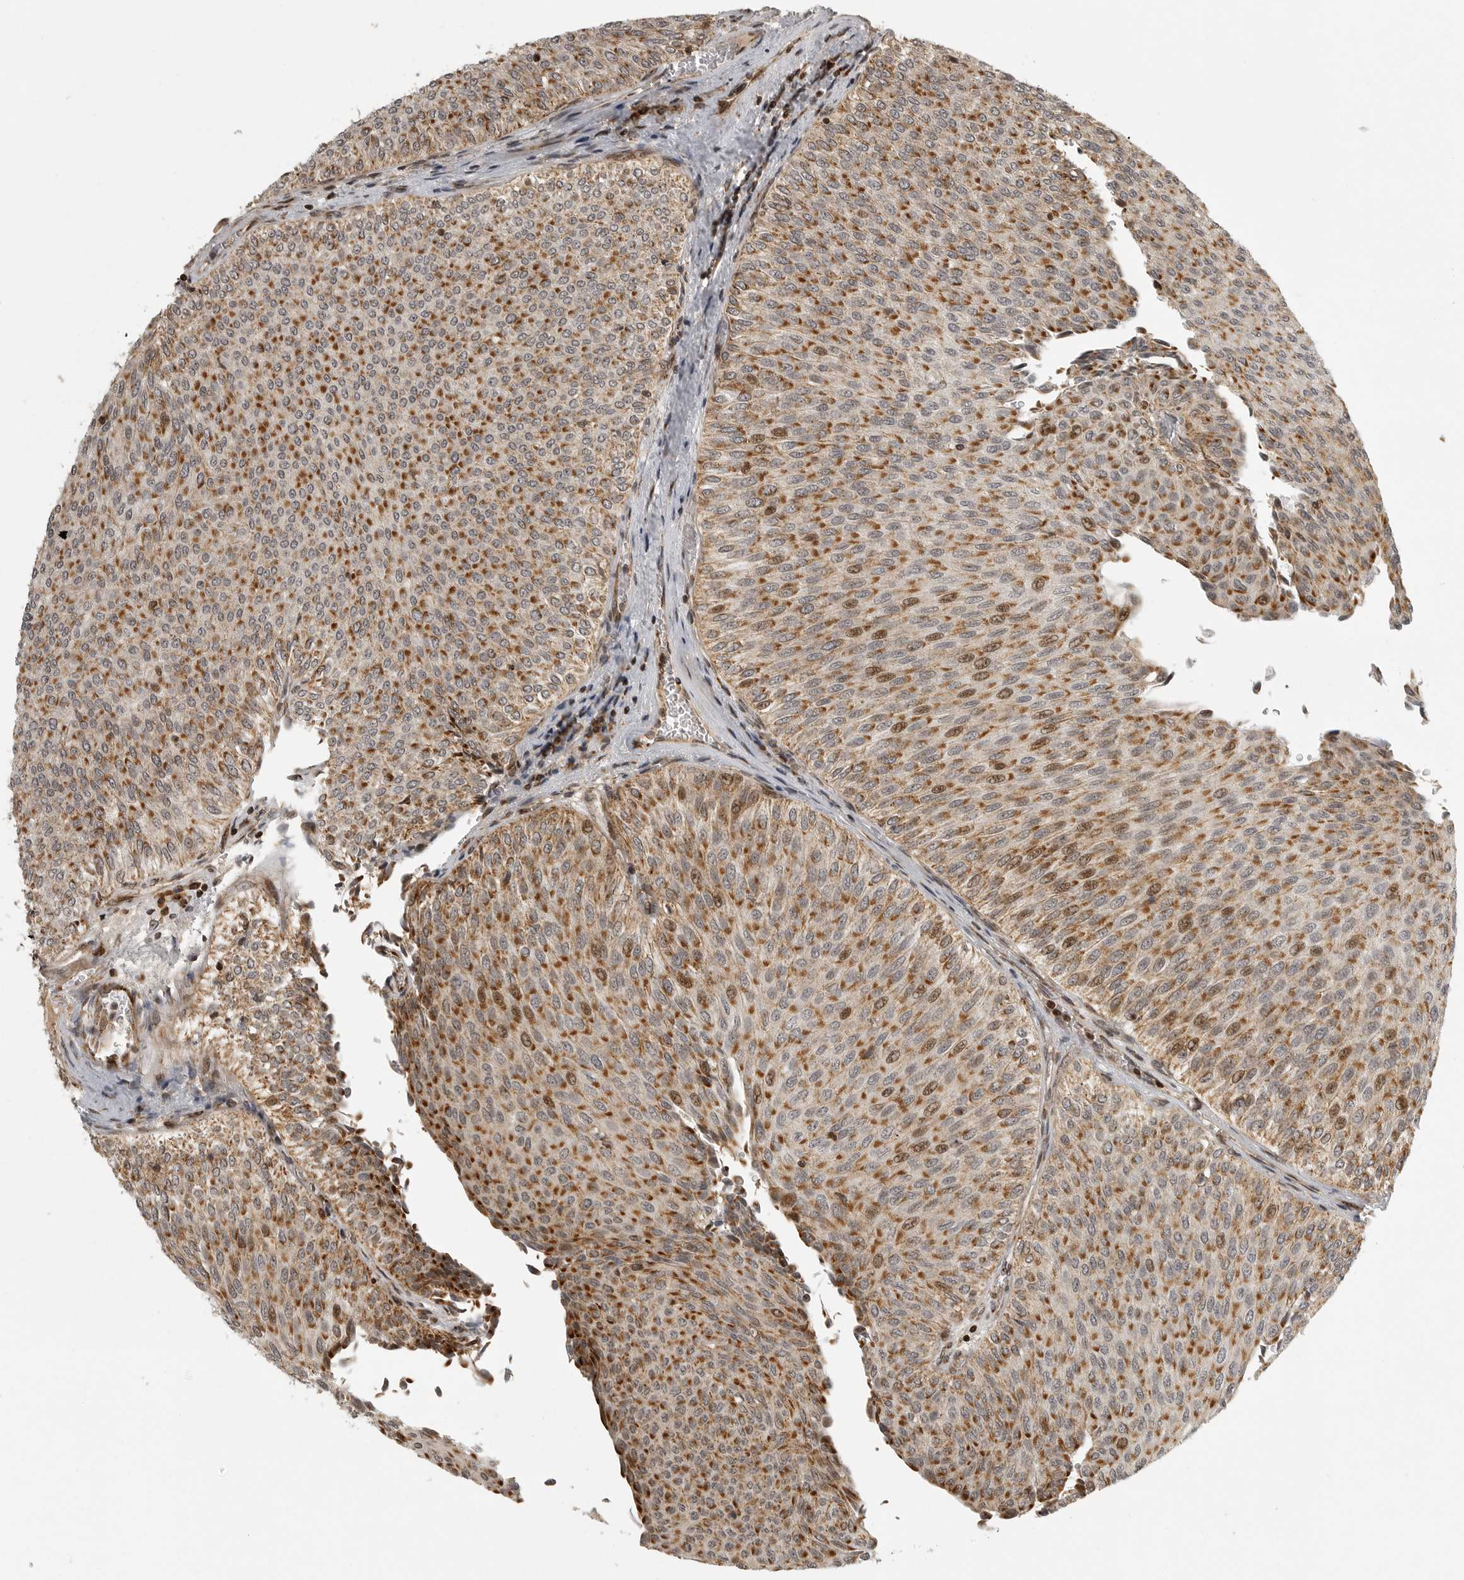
{"staining": {"intensity": "moderate", "quantity": ">75%", "location": "cytoplasmic/membranous"}, "tissue": "urothelial cancer", "cell_type": "Tumor cells", "image_type": "cancer", "snomed": [{"axis": "morphology", "description": "Urothelial carcinoma, Low grade"}, {"axis": "topography", "description": "Urinary bladder"}], "caption": "An immunohistochemistry photomicrograph of neoplastic tissue is shown. Protein staining in brown shows moderate cytoplasmic/membranous positivity in urothelial cancer within tumor cells.", "gene": "NARS2", "patient": {"sex": "male", "age": 78}}